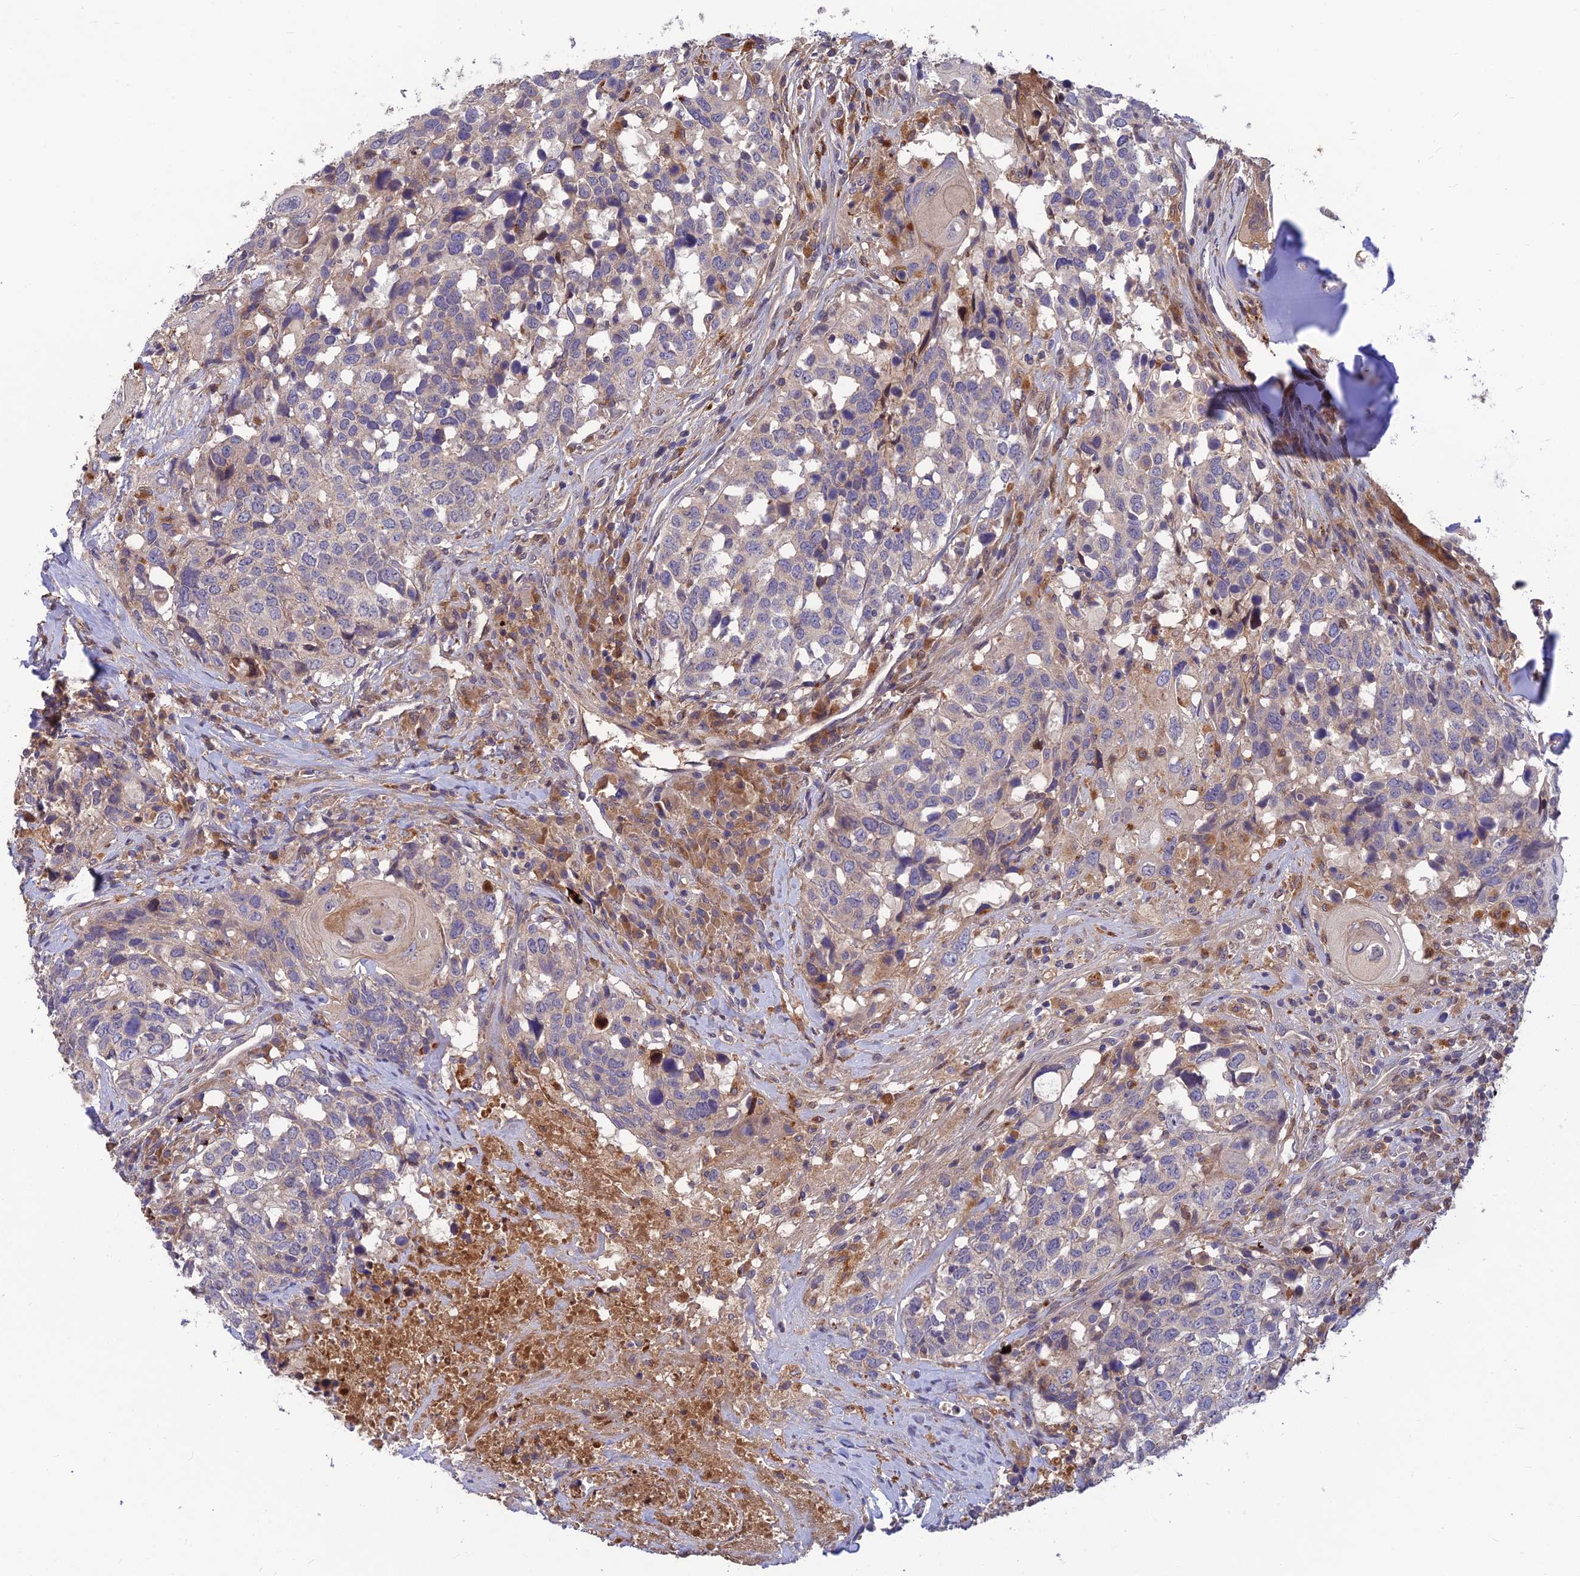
{"staining": {"intensity": "negative", "quantity": "none", "location": "none"}, "tissue": "head and neck cancer", "cell_type": "Tumor cells", "image_type": "cancer", "snomed": [{"axis": "morphology", "description": "Squamous cell carcinoma, NOS"}, {"axis": "topography", "description": "Head-Neck"}], "caption": "This micrograph is of head and neck cancer (squamous cell carcinoma) stained with immunohistochemistry to label a protein in brown with the nuclei are counter-stained blue. There is no staining in tumor cells.", "gene": "FAM151B", "patient": {"sex": "male", "age": 66}}